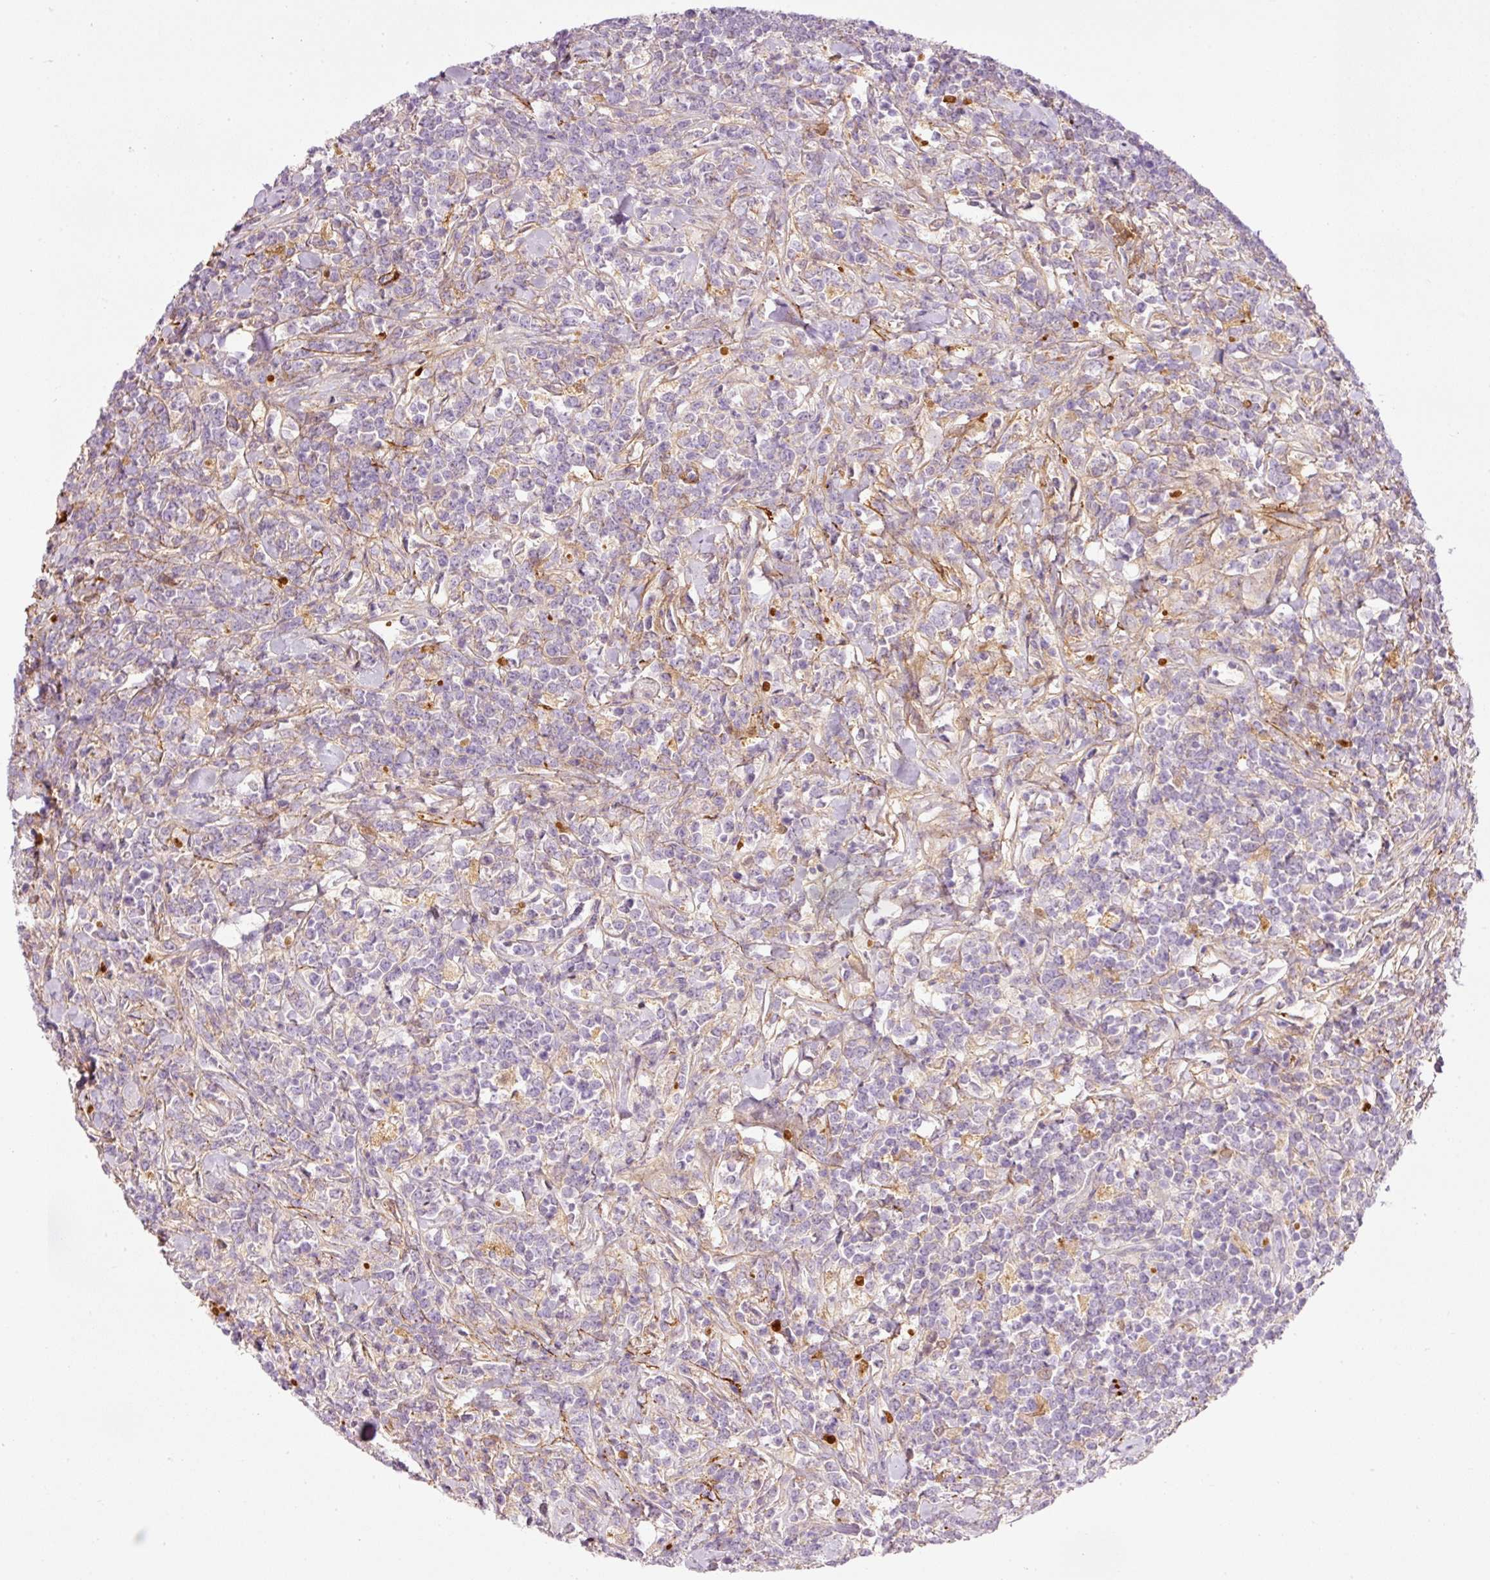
{"staining": {"intensity": "negative", "quantity": "none", "location": "none"}, "tissue": "lymphoma", "cell_type": "Tumor cells", "image_type": "cancer", "snomed": [{"axis": "morphology", "description": "Malignant lymphoma, non-Hodgkin's type, High grade"}, {"axis": "topography", "description": "Small intestine"}, {"axis": "topography", "description": "Colon"}], "caption": "An IHC photomicrograph of high-grade malignant lymphoma, non-Hodgkin's type is shown. There is no staining in tumor cells of high-grade malignant lymphoma, non-Hodgkin's type. (Immunohistochemistry, brightfield microscopy, high magnification).", "gene": "MFAP4", "patient": {"sex": "male", "age": 8}}